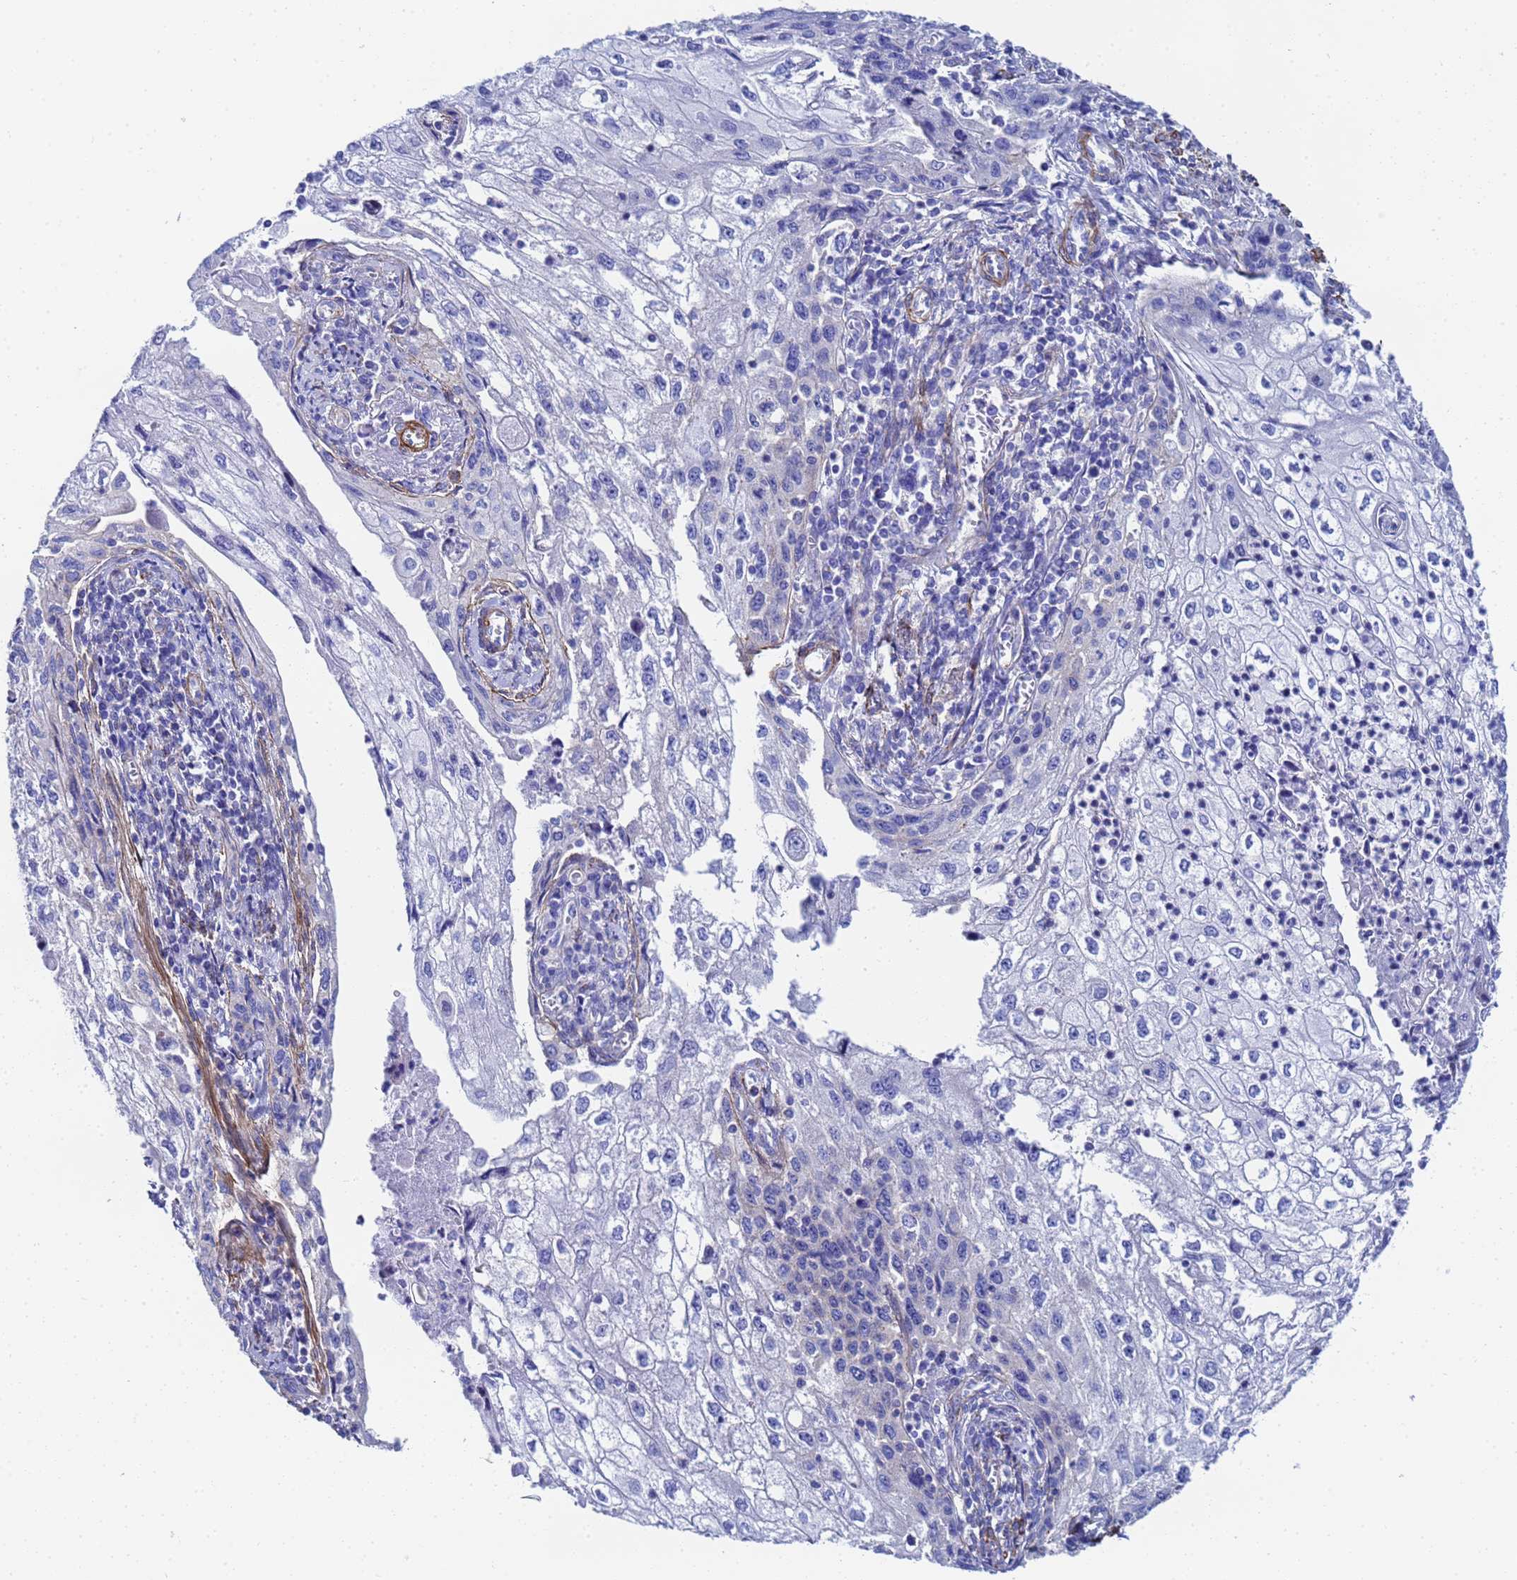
{"staining": {"intensity": "negative", "quantity": "none", "location": "none"}, "tissue": "cervical cancer", "cell_type": "Tumor cells", "image_type": "cancer", "snomed": [{"axis": "morphology", "description": "Squamous cell carcinoma, NOS"}, {"axis": "topography", "description": "Cervix"}], "caption": "This is an IHC photomicrograph of human cervical cancer (squamous cell carcinoma). There is no staining in tumor cells.", "gene": "RAB39B", "patient": {"sex": "female", "age": 67}}